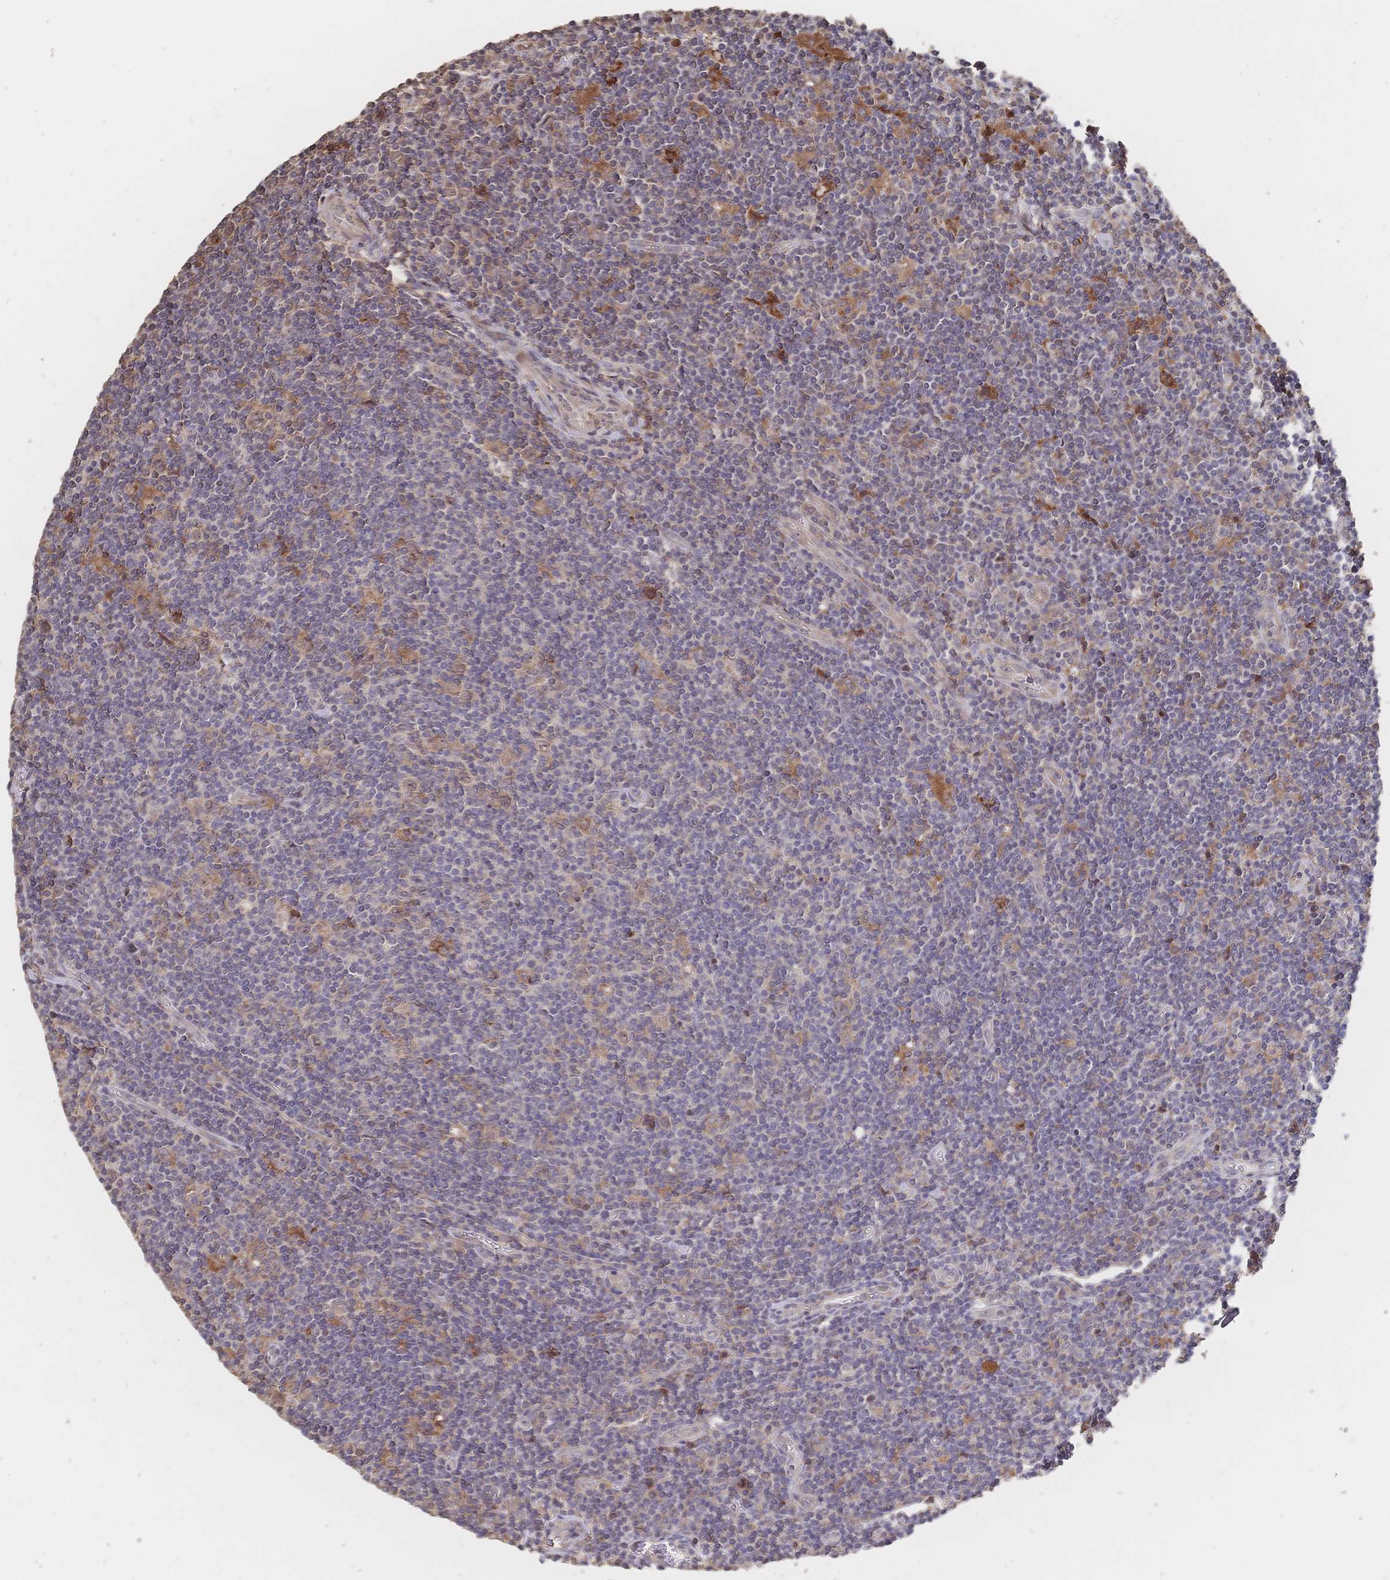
{"staining": {"intensity": "moderate", "quantity": ">75%", "location": "cytoplasmic/membranous,nuclear"}, "tissue": "lymphoma", "cell_type": "Tumor cells", "image_type": "cancer", "snomed": [{"axis": "morphology", "description": "Hodgkin's disease, NOS"}, {"axis": "topography", "description": "Lymph node"}], "caption": "Human Hodgkin's disease stained with a brown dye shows moderate cytoplasmic/membranous and nuclear positive expression in about >75% of tumor cells.", "gene": "DNAJA4", "patient": {"sex": "male", "age": 40}}